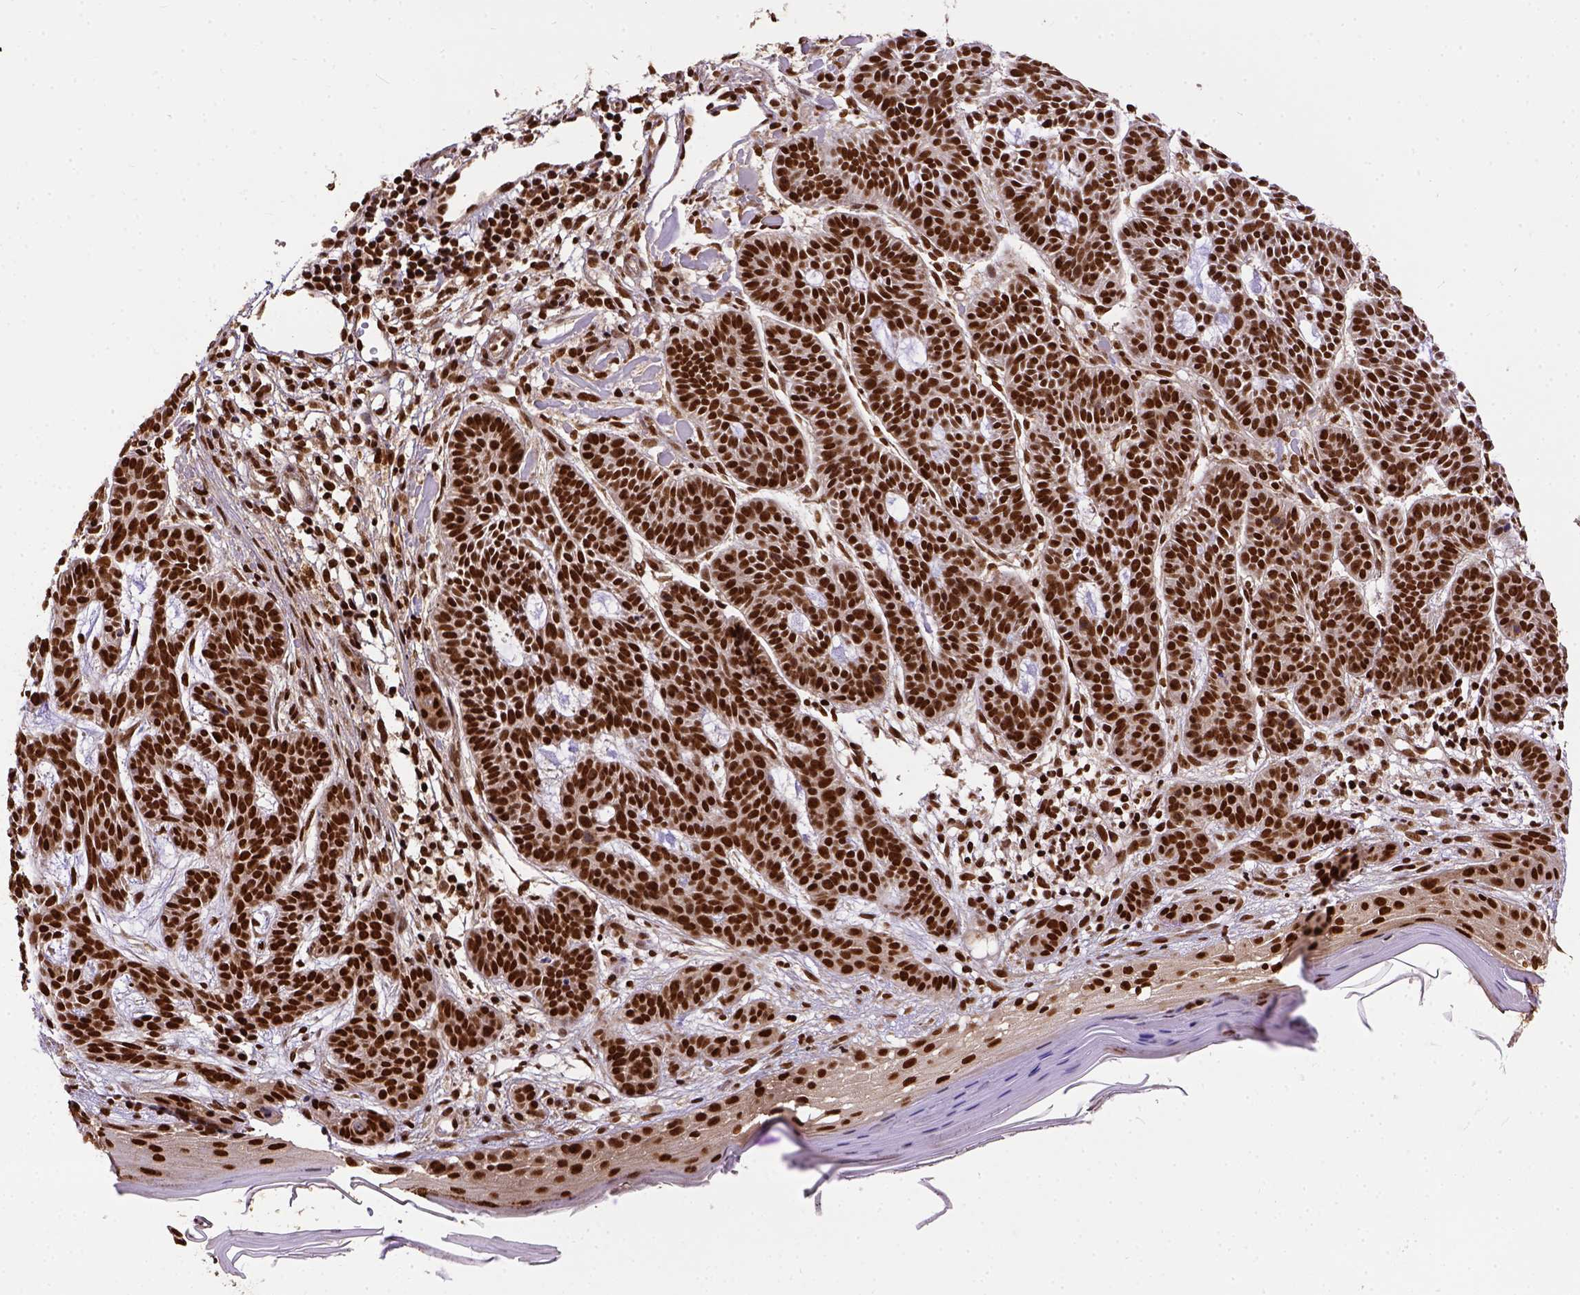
{"staining": {"intensity": "strong", "quantity": ">75%", "location": "nuclear"}, "tissue": "skin cancer", "cell_type": "Tumor cells", "image_type": "cancer", "snomed": [{"axis": "morphology", "description": "Basal cell carcinoma"}, {"axis": "topography", "description": "Skin"}], "caption": "A photomicrograph of human skin cancer (basal cell carcinoma) stained for a protein demonstrates strong nuclear brown staining in tumor cells.", "gene": "NACC1", "patient": {"sex": "male", "age": 85}}